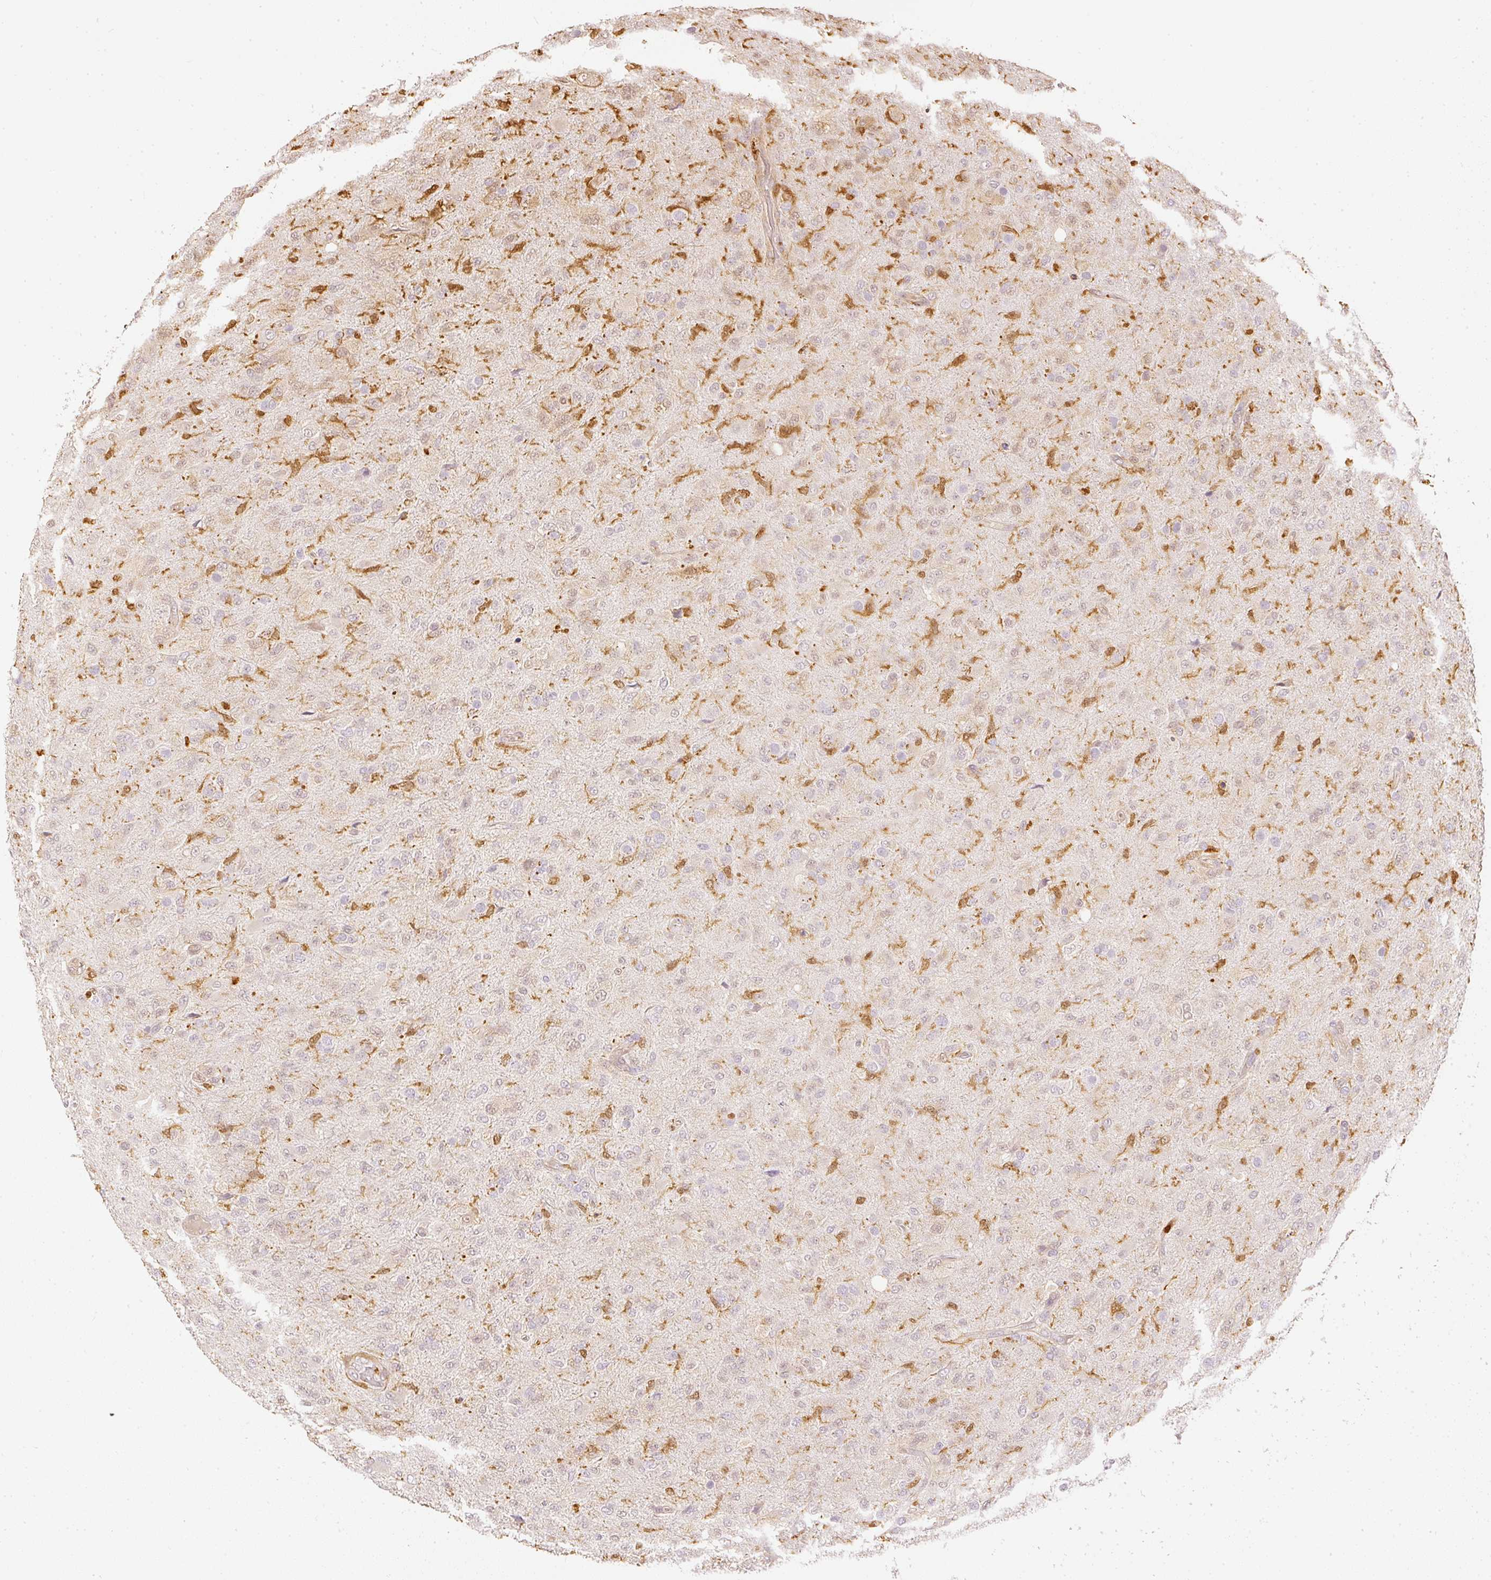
{"staining": {"intensity": "weak", "quantity": "<25%", "location": "cytoplasmic/membranous"}, "tissue": "glioma", "cell_type": "Tumor cells", "image_type": "cancer", "snomed": [{"axis": "morphology", "description": "Glioma, malignant, Low grade"}, {"axis": "topography", "description": "Brain"}], "caption": "There is no significant positivity in tumor cells of malignant glioma (low-grade).", "gene": "PFN1", "patient": {"sex": "male", "age": 65}}